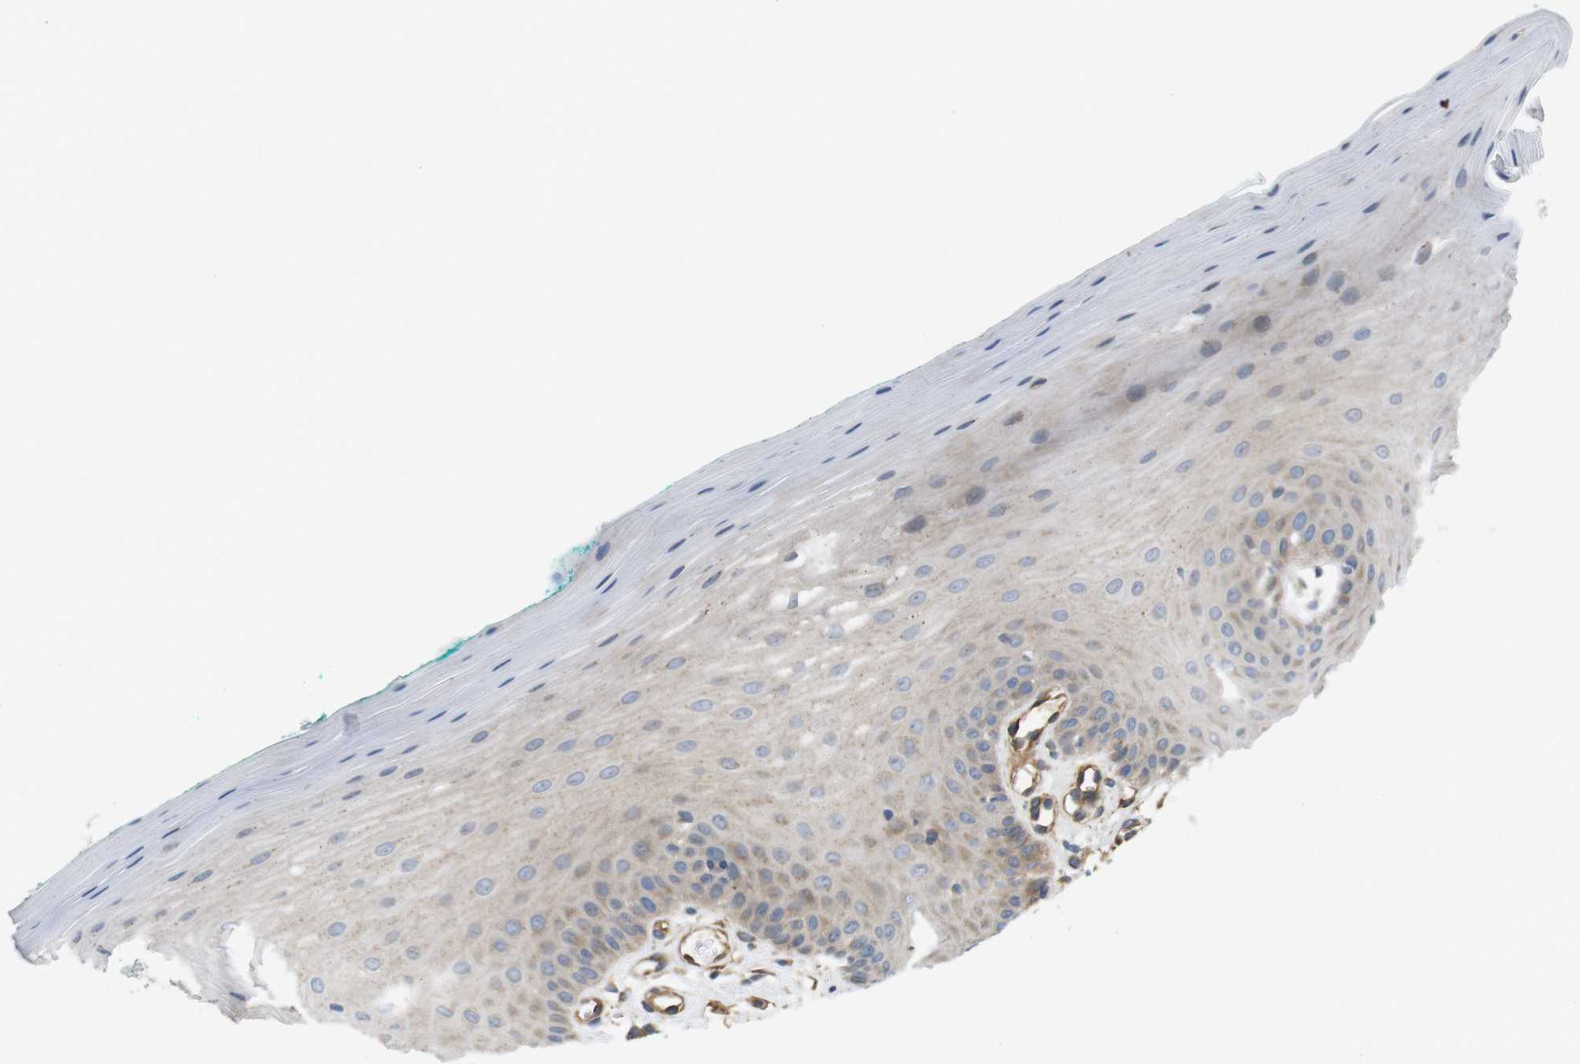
{"staining": {"intensity": "weak", "quantity": "<25%", "location": "cytoplasmic/membranous"}, "tissue": "oral mucosa", "cell_type": "Squamous epithelial cells", "image_type": "normal", "snomed": [{"axis": "morphology", "description": "Normal tissue, NOS"}, {"axis": "topography", "description": "Skeletal muscle"}, {"axis": "topography", "description": "Oral tissue"}], "caption": "Immunohistochemistry of normal oral mucosa displays no expression in squamous epithelial cells.", "gene": "BVES", "patient": {"sex": "male", "age": 58}}